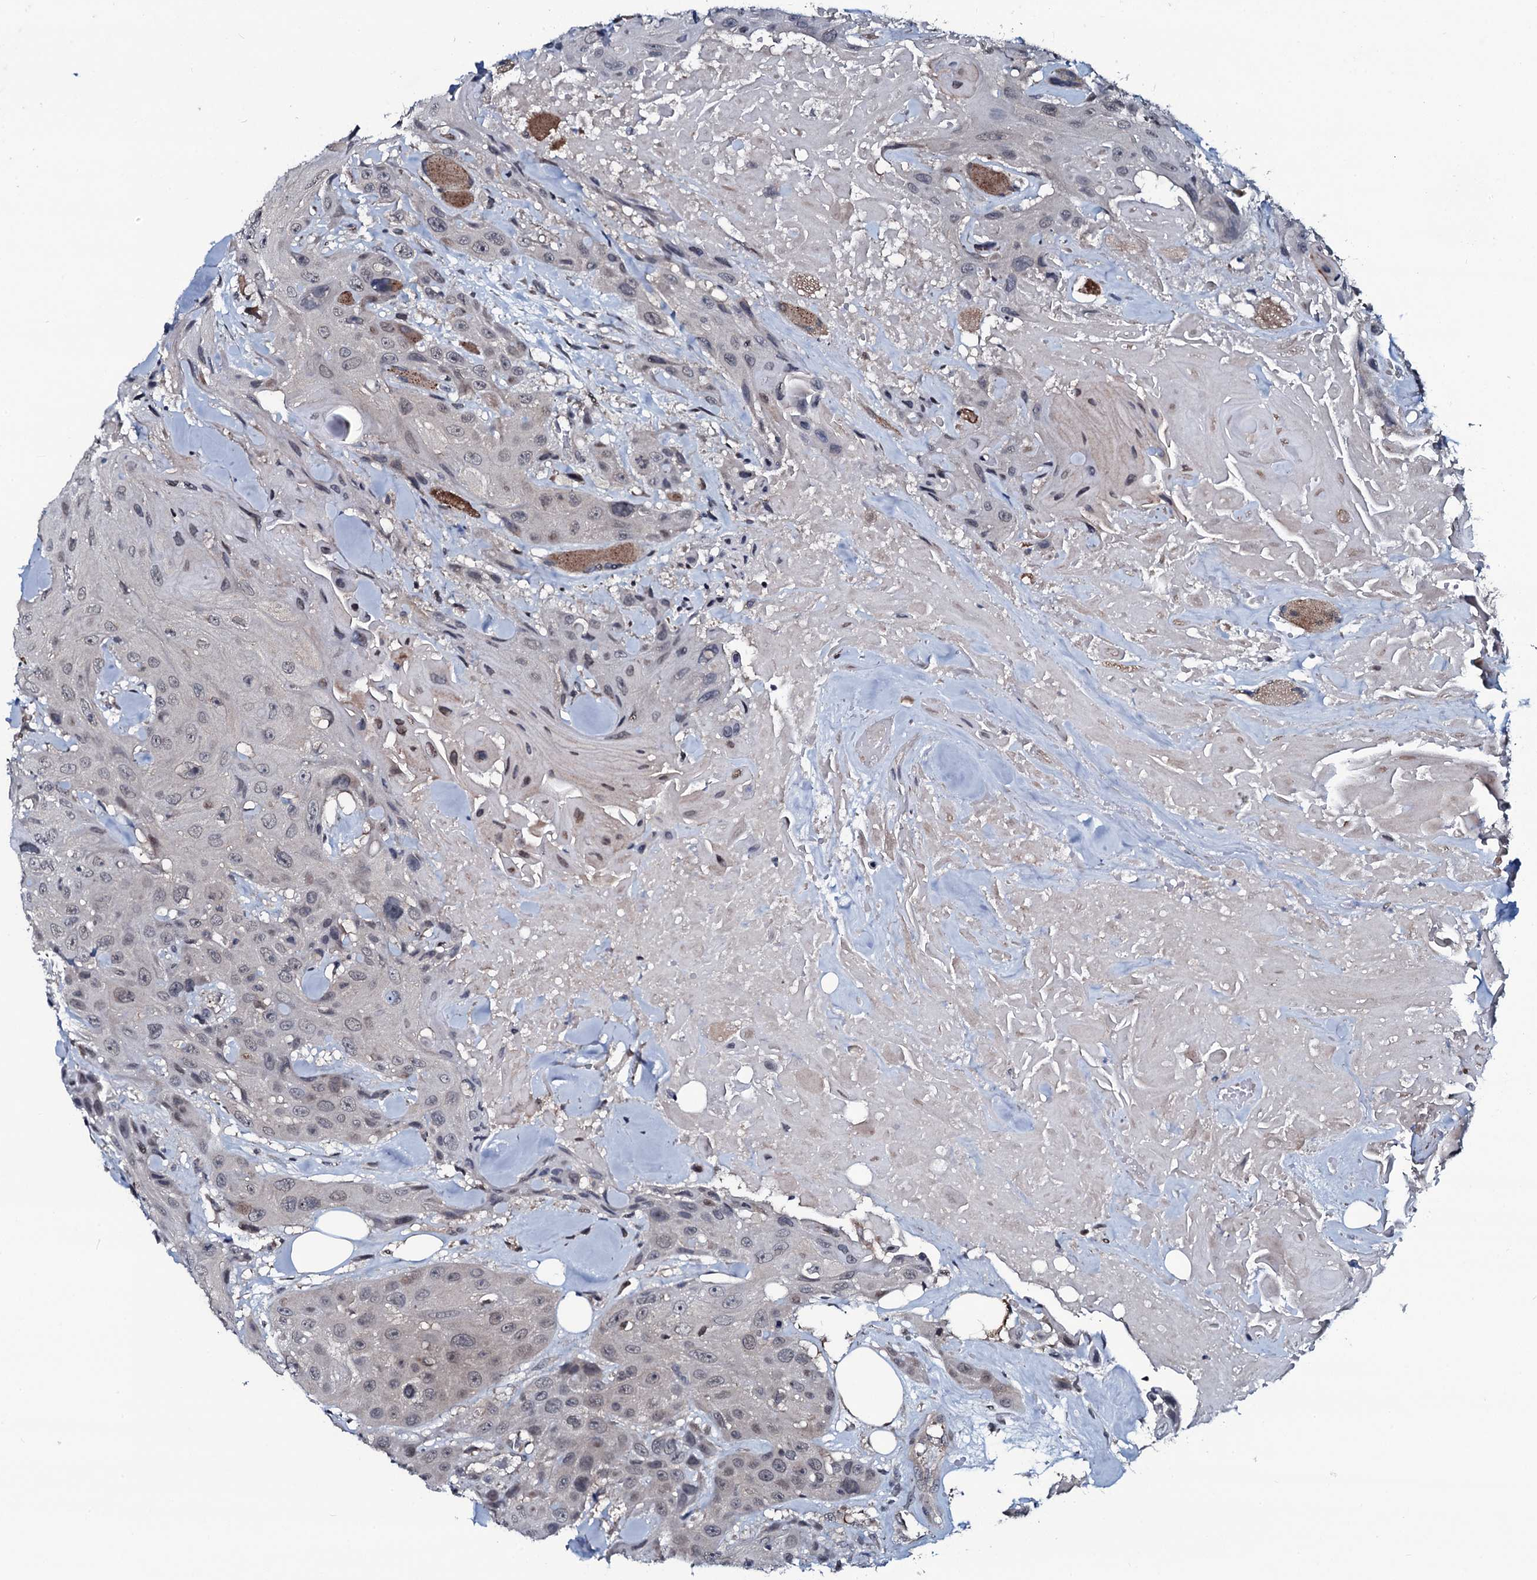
{"staining": {"intensity": "weak", "quantity": "<25%", "location": "nuclear"}, "tissue": "head and neck cancer", "cell_type": "Tumor cells", "image_type": "cancer", "snomed": [{"axis": "morphology", "description": "Squamous cell carcinoma, NOS"}, {"axis": "topography", "description": "Head-Neck"}], "caption": "Tumor cells are negative for protein expression in human squamous cell carcinoma (head and neck).", "gene": "OGFOD2", "patient": {"sex": "male", "age": 81}}